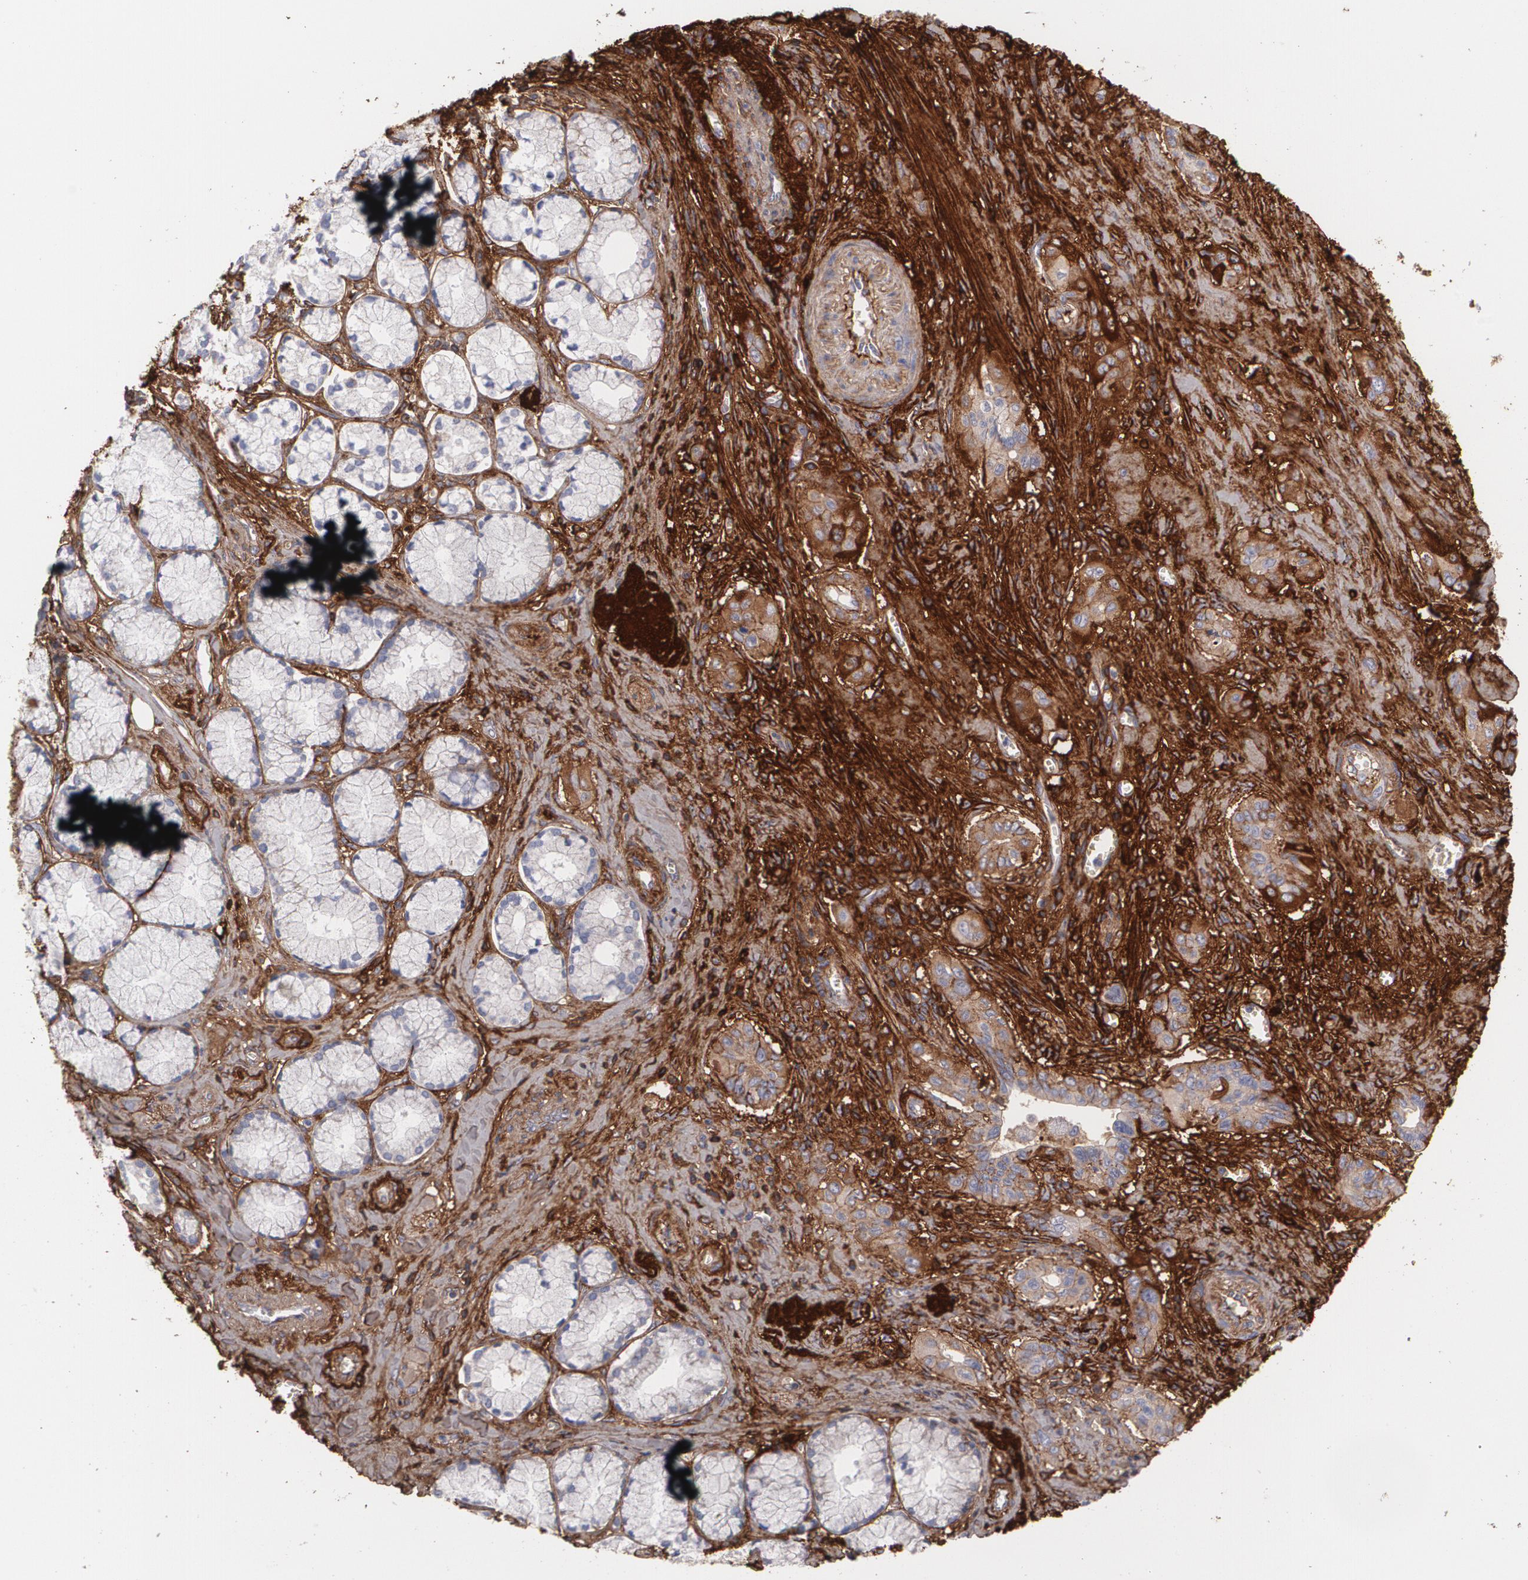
{"staining": {"intensity": "weak", "quantity": "25%-75%", "location": "cytoplasmic/membranous"}, "tissue": "pancreatic cancer", "cell_type": "Tumor cells", "image_type": "cancer", "snomed": [{"axis": "morphology", "description": "Adenocarcinoma, NOS"}, {"axis": "topography", "description": "Pancreas"}], "caption": "About 25%-75% of tumor cells in pancreatic cancer (adenocarcinoma) display weak cytoplasmic/membranous protein expression as visualized by brown immunohistochemical staining.", "gene": "FBLN1", "patient": {"sex": "male", "age": 77}}